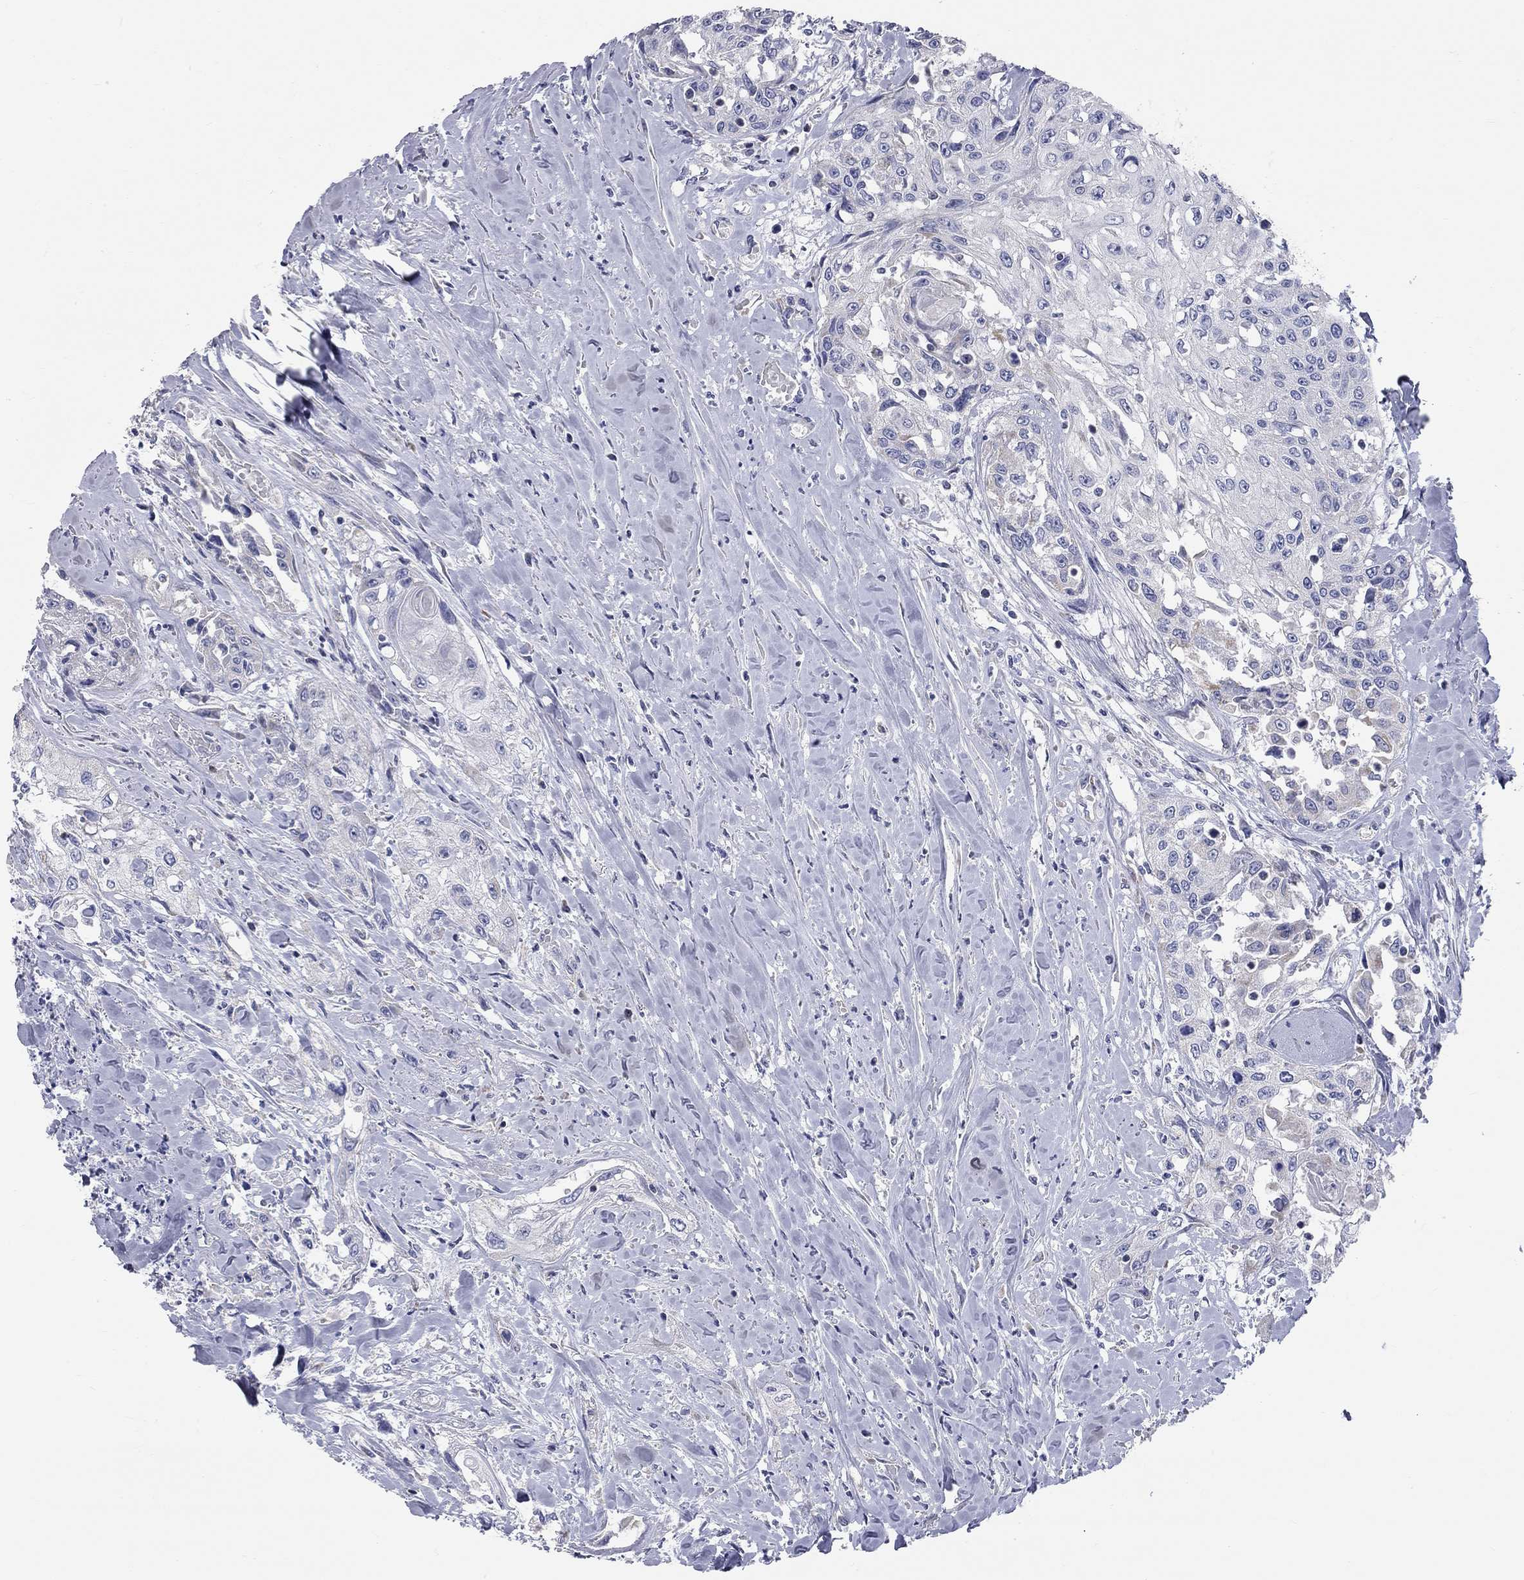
{"staining": {"intensity": "negative", "quantity": "none", "location": "none"}, "tissue": "head and neck cancer", "cell_type": "Tumor cells", "image_type": "cancer", "snomed": [{"axis": "morphology", "description": "Normal tissue, NOS"}, {"axis": "morphology", "description": "Squamous cell carcinoma, NOS"}, {"axis": "topography", "description": "Oral tissue"}, {"axis": "topography", "description": "Peripheral nerve tissue"}, {"axis": "topography", "description": "Head-Neck"}], "caption": "High power microscopy micrograph of an IHC photomicrograph of squamous cell carcinoma (head and neck), revealing no significant positivity in tumor cells.", "gene": "CFAP161", "patient": {"sex": "female", "age": 59}}